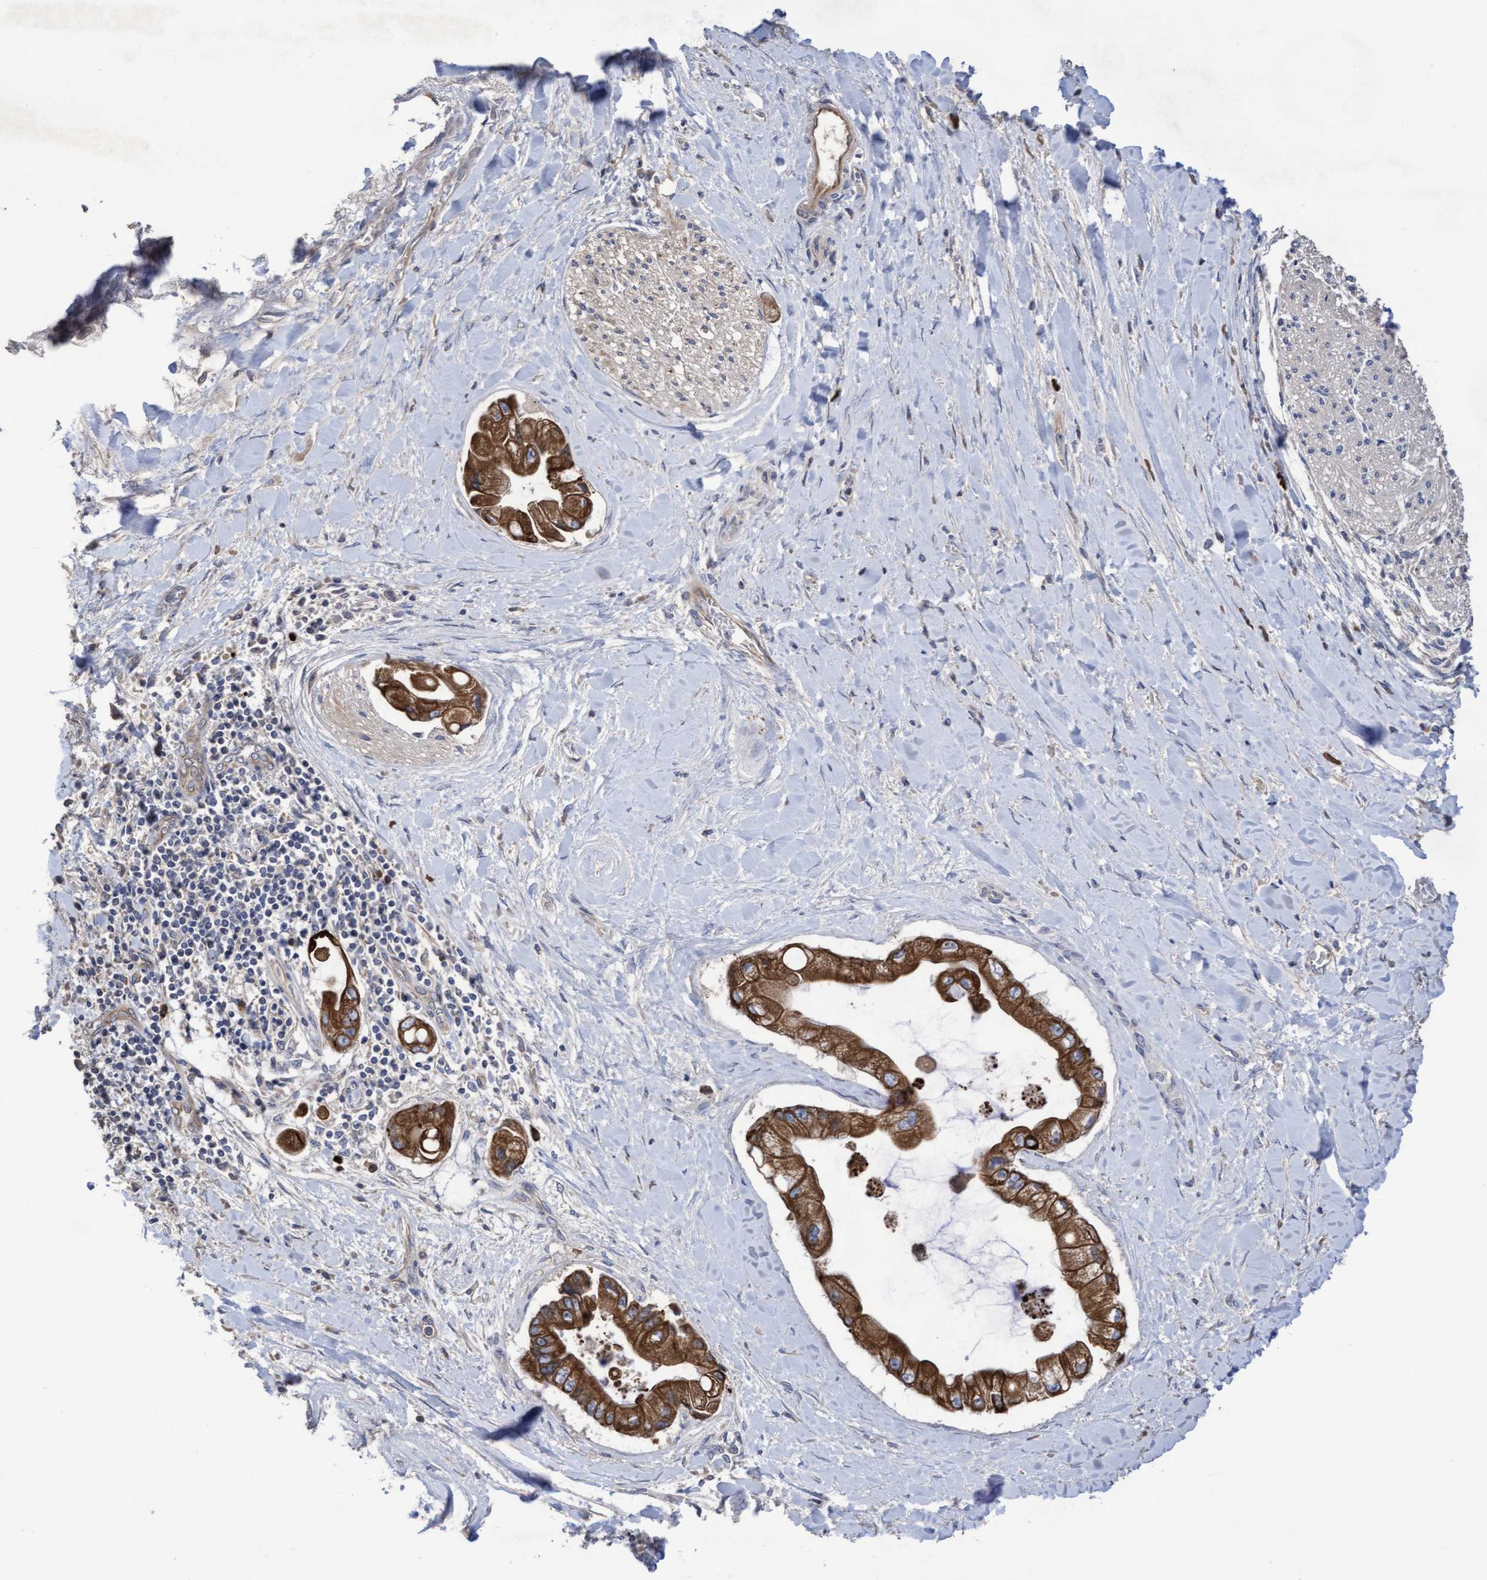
{"staining": {"intensity": "strong", "quantity": ">75%", "location": "cytoplasmic/membranous"}, "tissue": "liver cancer", "cell_type": "Tumor cells", "image_type": "cancer", "snomed": [{"axis": "morphology", "description": "Cholangiocarcinoma"}, {"axis": "topography", "description": "Liver"}], "caption": "Human cholangiocarcinoma (liver) stained with a protein marker displays strong staining in tumor cells.", "gene": "KRT24", "patient": {"sex": "male", "age": 50}}